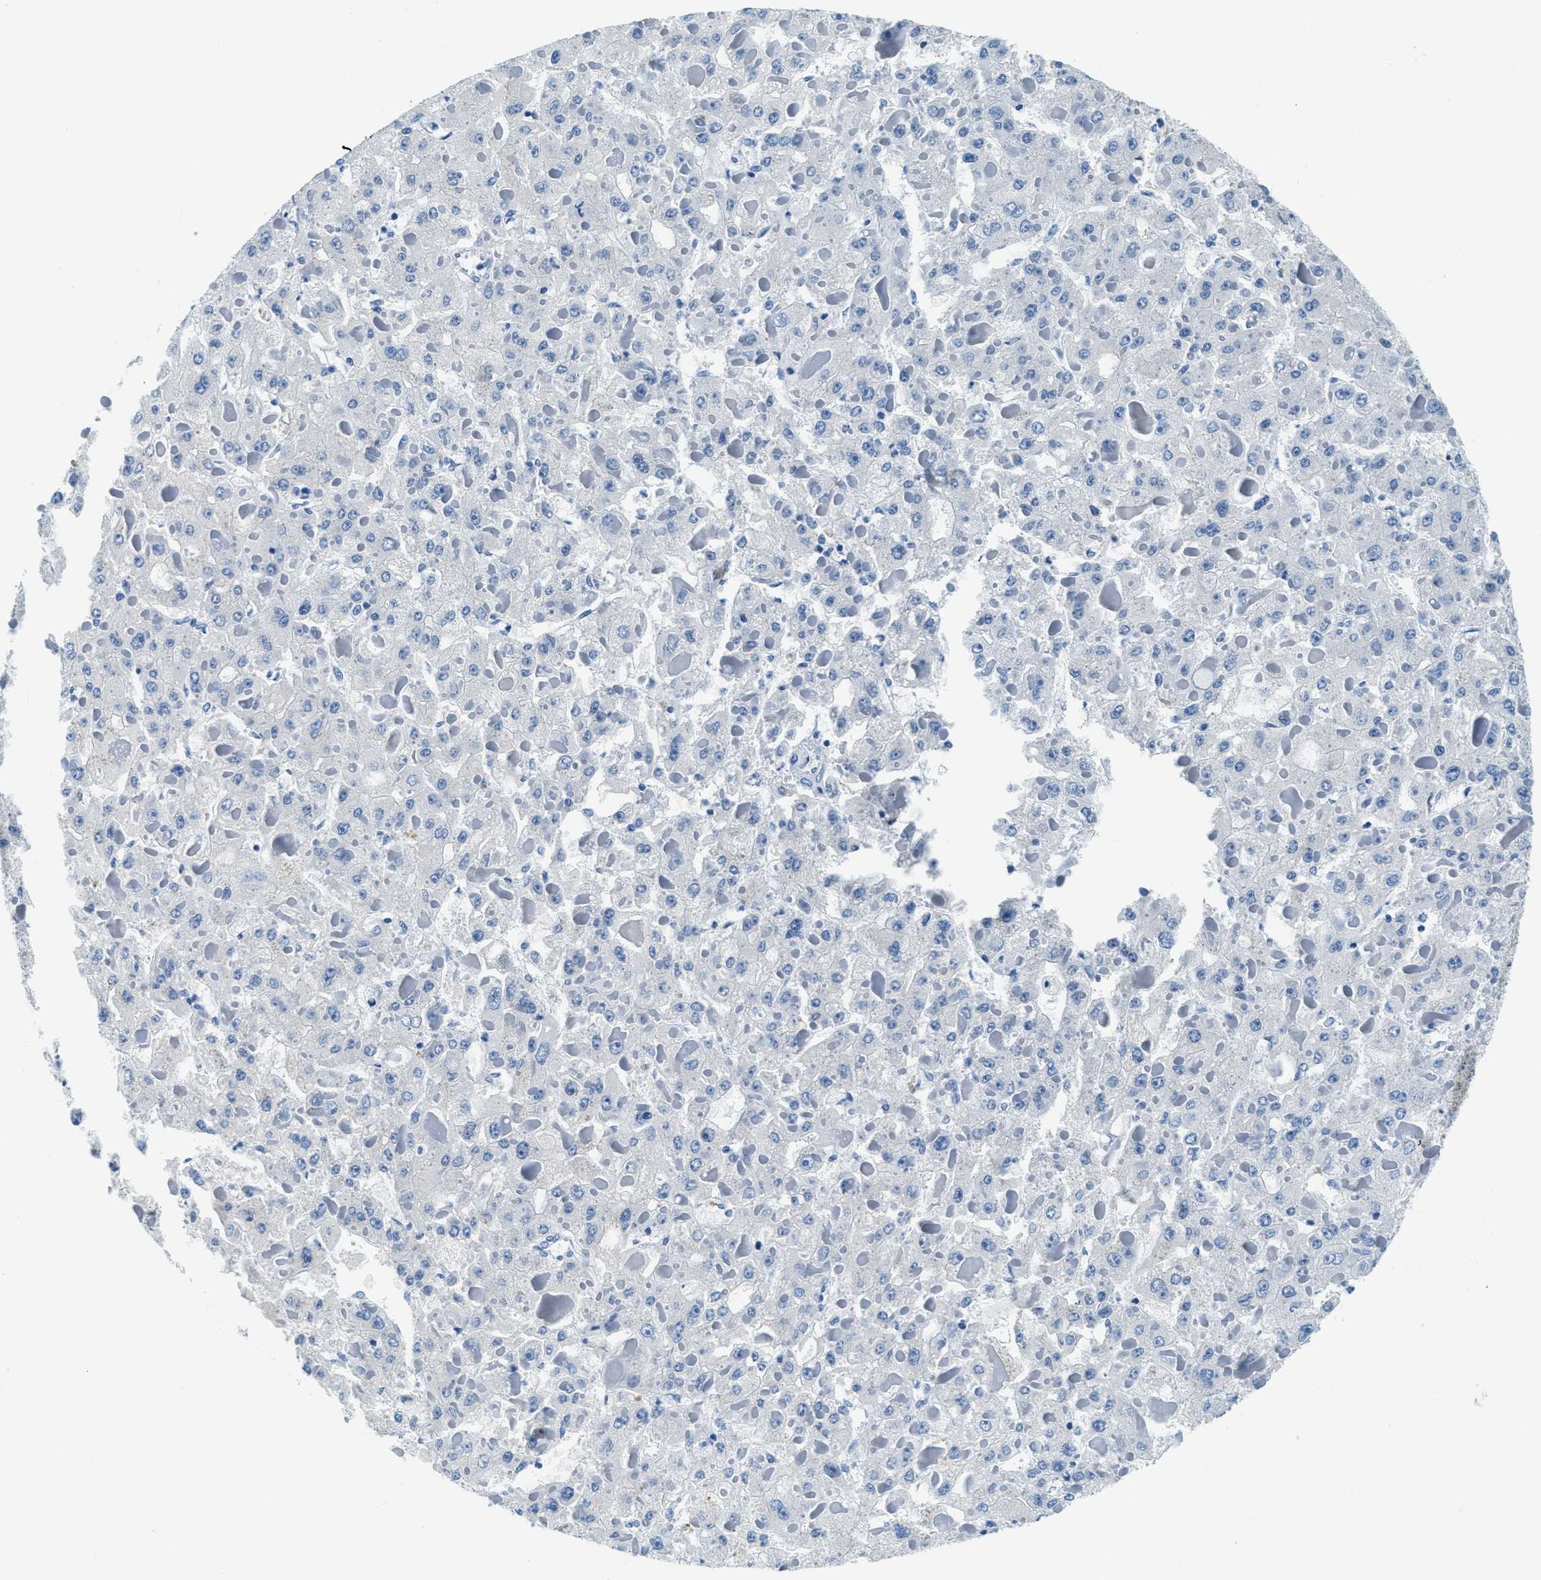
{"staining": {"intensity": "negative", "quantity": "none", "location": "none"}, "tissue": "liver cancer", "cell_type": "Tumor cells", "image_type": "cancer", "snomed": [{"axis": "morphology", "description": "Carcinoma, Hepatocellular, NOS"}, {"axis": "topography", "description": "Liver"}], "caption": "Immunohistochemistry (IHC) of human liver cancer shows no expression in tumor cells.", "gene": "UBAC2", "patient": {"sex": "female", "age": 73}}